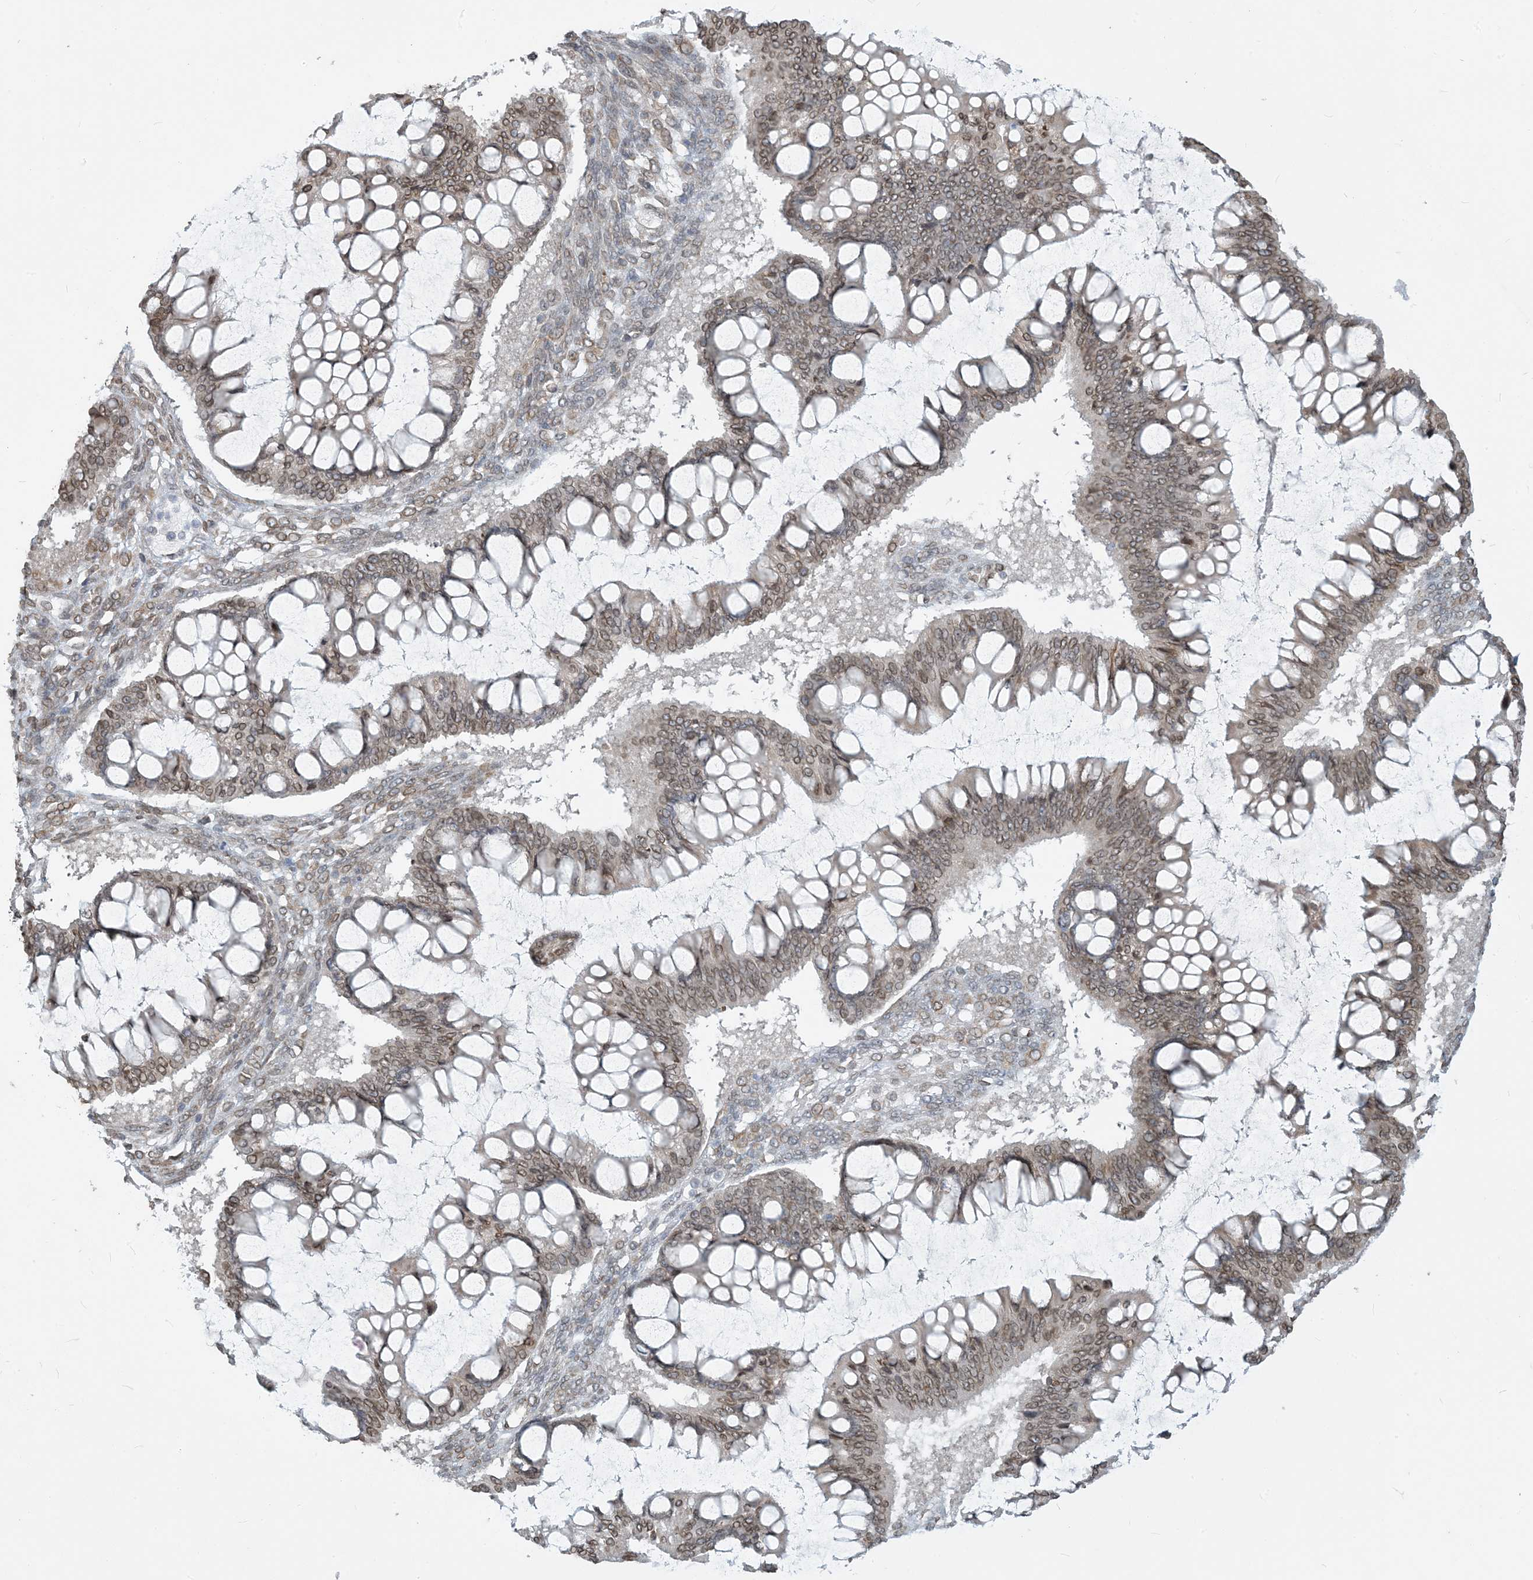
{"staining": {"intensity": "weak", "quantity": ">75%", "location": "cytoplasmic/membranous,nuclear"}, "tissue": "ovarian cancer", "cell_type": "Tumor cells", "image_type": "cancer", "snomed": [{"axis": "morphology", "description": "Cystadenocarcinoma, mucinous, NOS"}, {"axis": "topography", "description": "Ovary"}], "caption": "Ovarian cancer stained for a protein displays weak cytoplasmic/membranous and nuclear positivity in tumor cells.", "gene": "WWP1", "patient": {"sex": "female", "age": 73}}